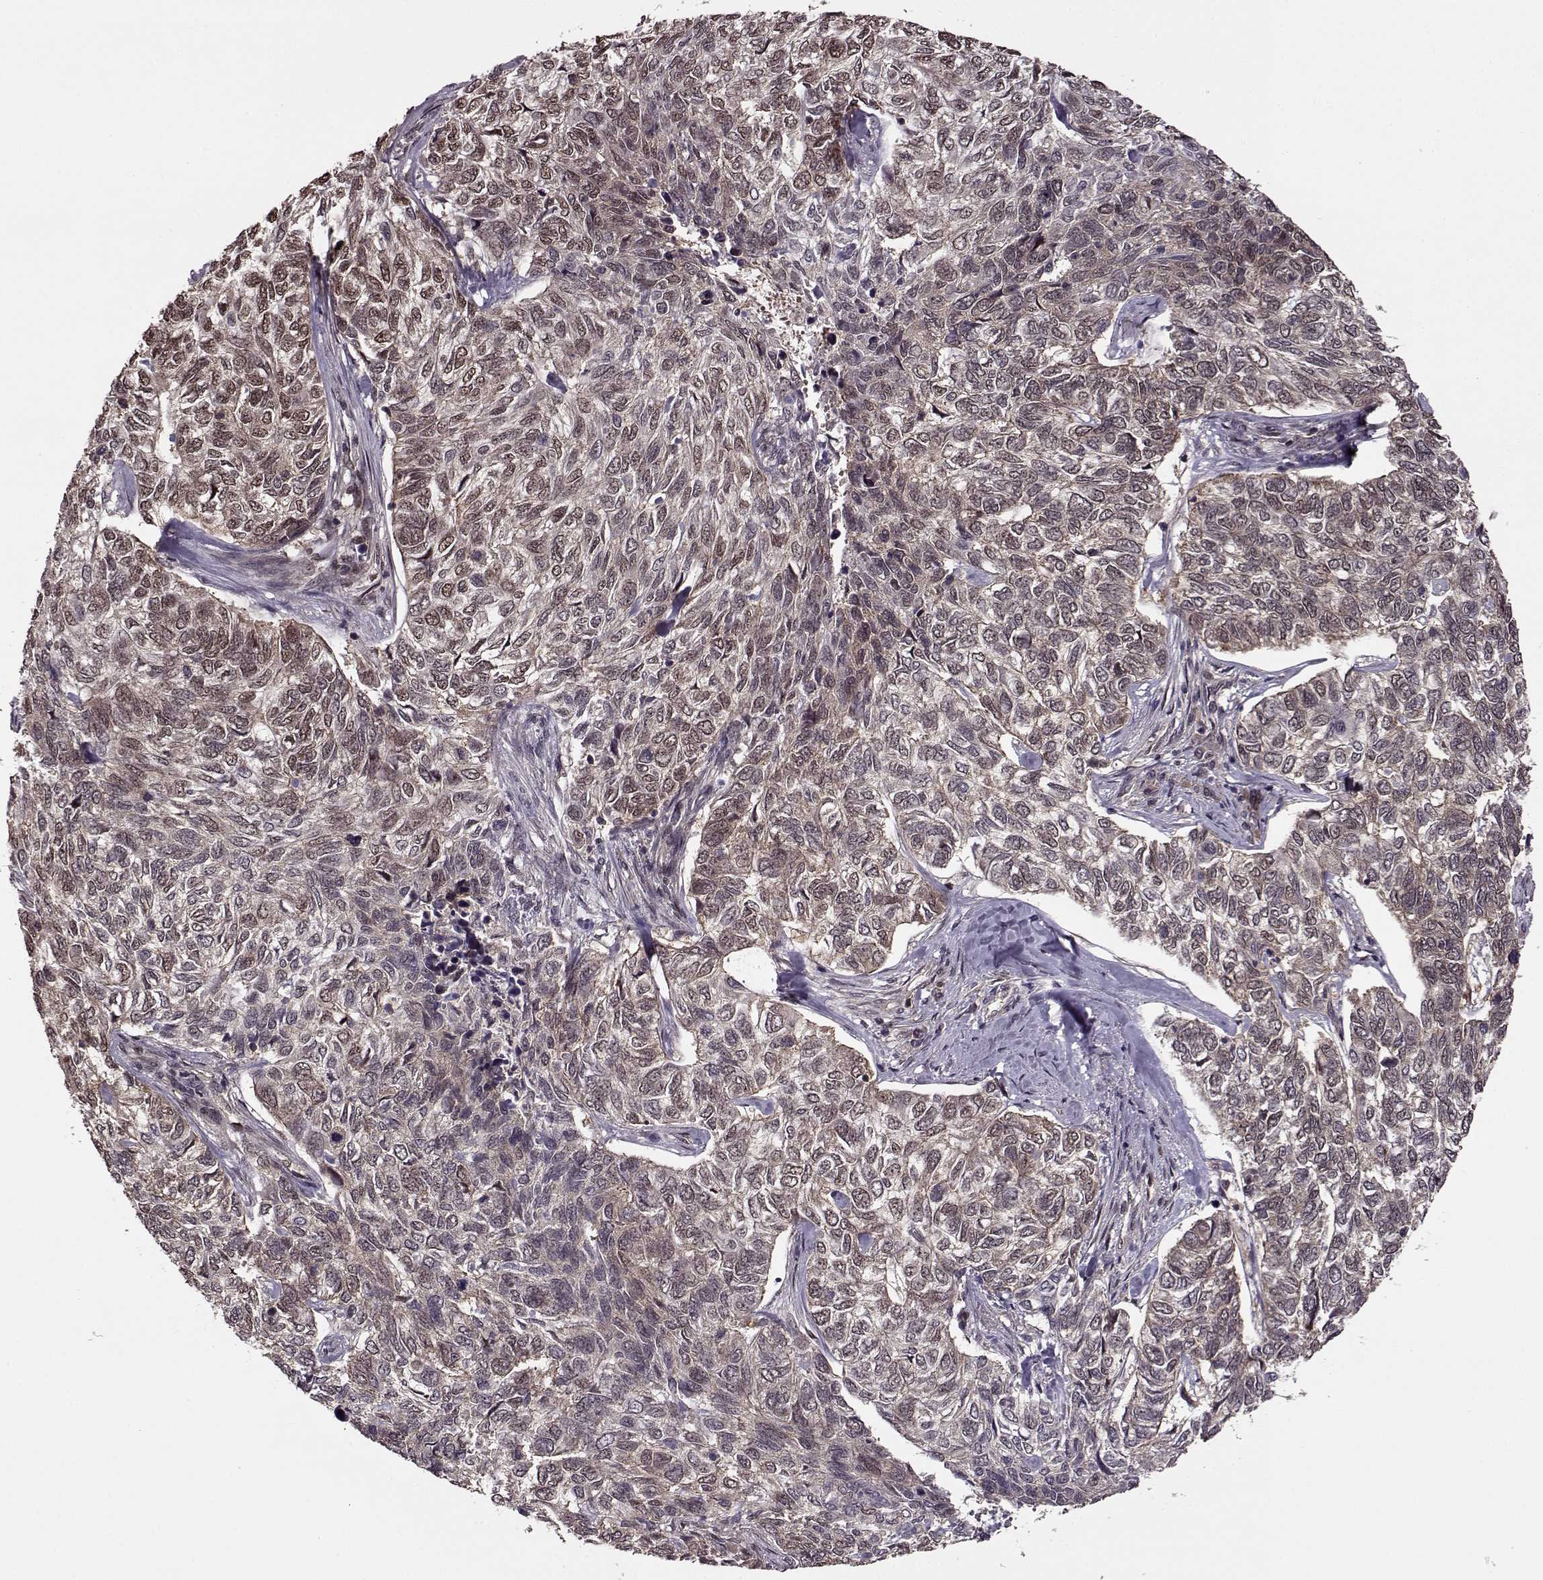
{"staining": {"intensity": "weak", "quantity": ">75%", "location": "cytoplasmic/membranous,nuclear"}, "tissue": "skin cancer", "cell_type": "Tumor cells", "image_type": "cancer", "snomed": [{"axis": "morphology", "description": "Basal cell carcinoma"}, {"axis": "topography", "description": "Skin"}], "caption": "Protein expression analysis of human skin cancer reveals weak cytoplasmic/membranous and nuclear positivity in approximately >75% of tumor cells.", "gene": "FTO", "patient": {"sex": "female", "age": 65}}